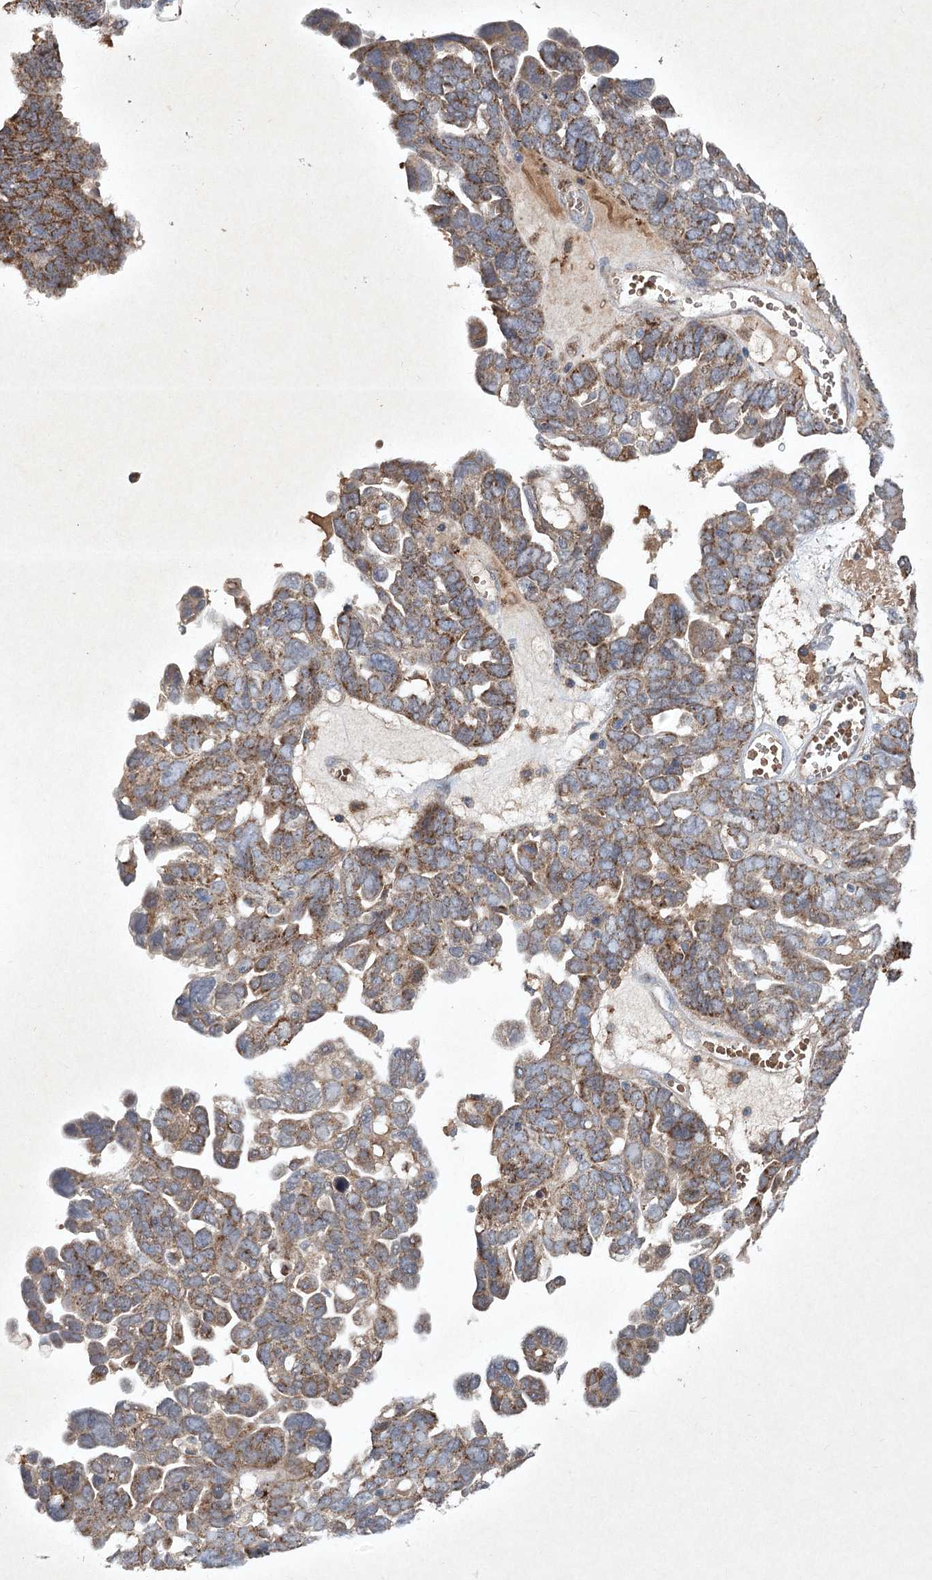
{"staining": {"intensity": "moderate", "quantity": ">75%", "location": "cytoplasmic/membranous"}, "tissue": "ovarian cancer", "cell_type": "Tumor cells", "image_type": "cancer", "snomed": [{"axis": "morphology", "description": "Cystadenocarcinoma, serous, NOS"}, {"axis": "topography", "description": "Ovary"}], "caption": "An image of ovarian cancer (serous cystadenocarcinoma) stained for a protein demonstrates moderate cytoplasmic/membranous brown staining in tumor cells. The staining was performed using DAB (3,3'-diaminobenzidine) to visualize the protein expression in brown, while the nuclei were stained in blue with hematoxylin (Magnification: 20x).", "gene": "PYROXD2", "patient": {"sex": "female", "age": 79}}